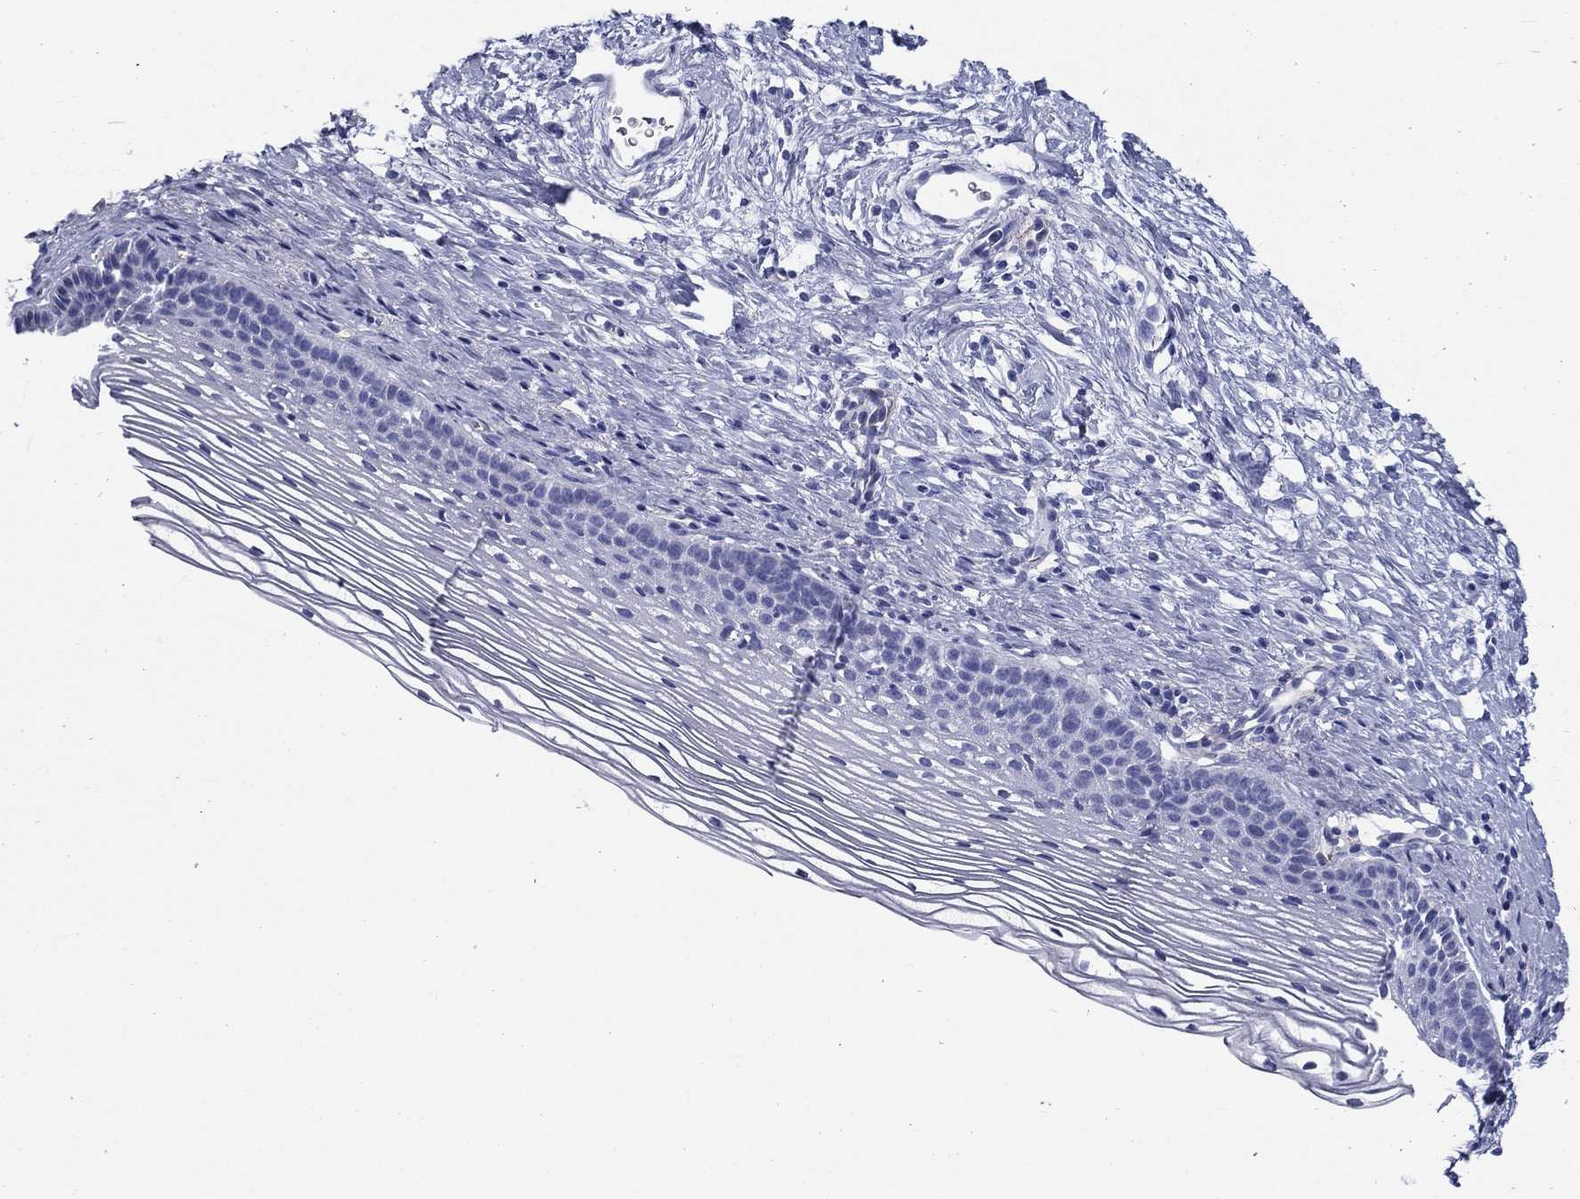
{"staining": {"intensity": "negative", "quantity": "none", "location": "none"}, "tissue": "cervix", "cell_type": "Squamous epithelial cells", "image_type": "normal", "snomed": [{"axis": "morphology", "description": "Normal tissue, NOS"}, {"axis": "topography", "description": "Cervix"}], "caption": "Human cervix stained for a protein using IHC displays no positivity in squamous epithelial cells.", "gene": "RSPH4A", "patient": {"sex": "female", "age": 39}}